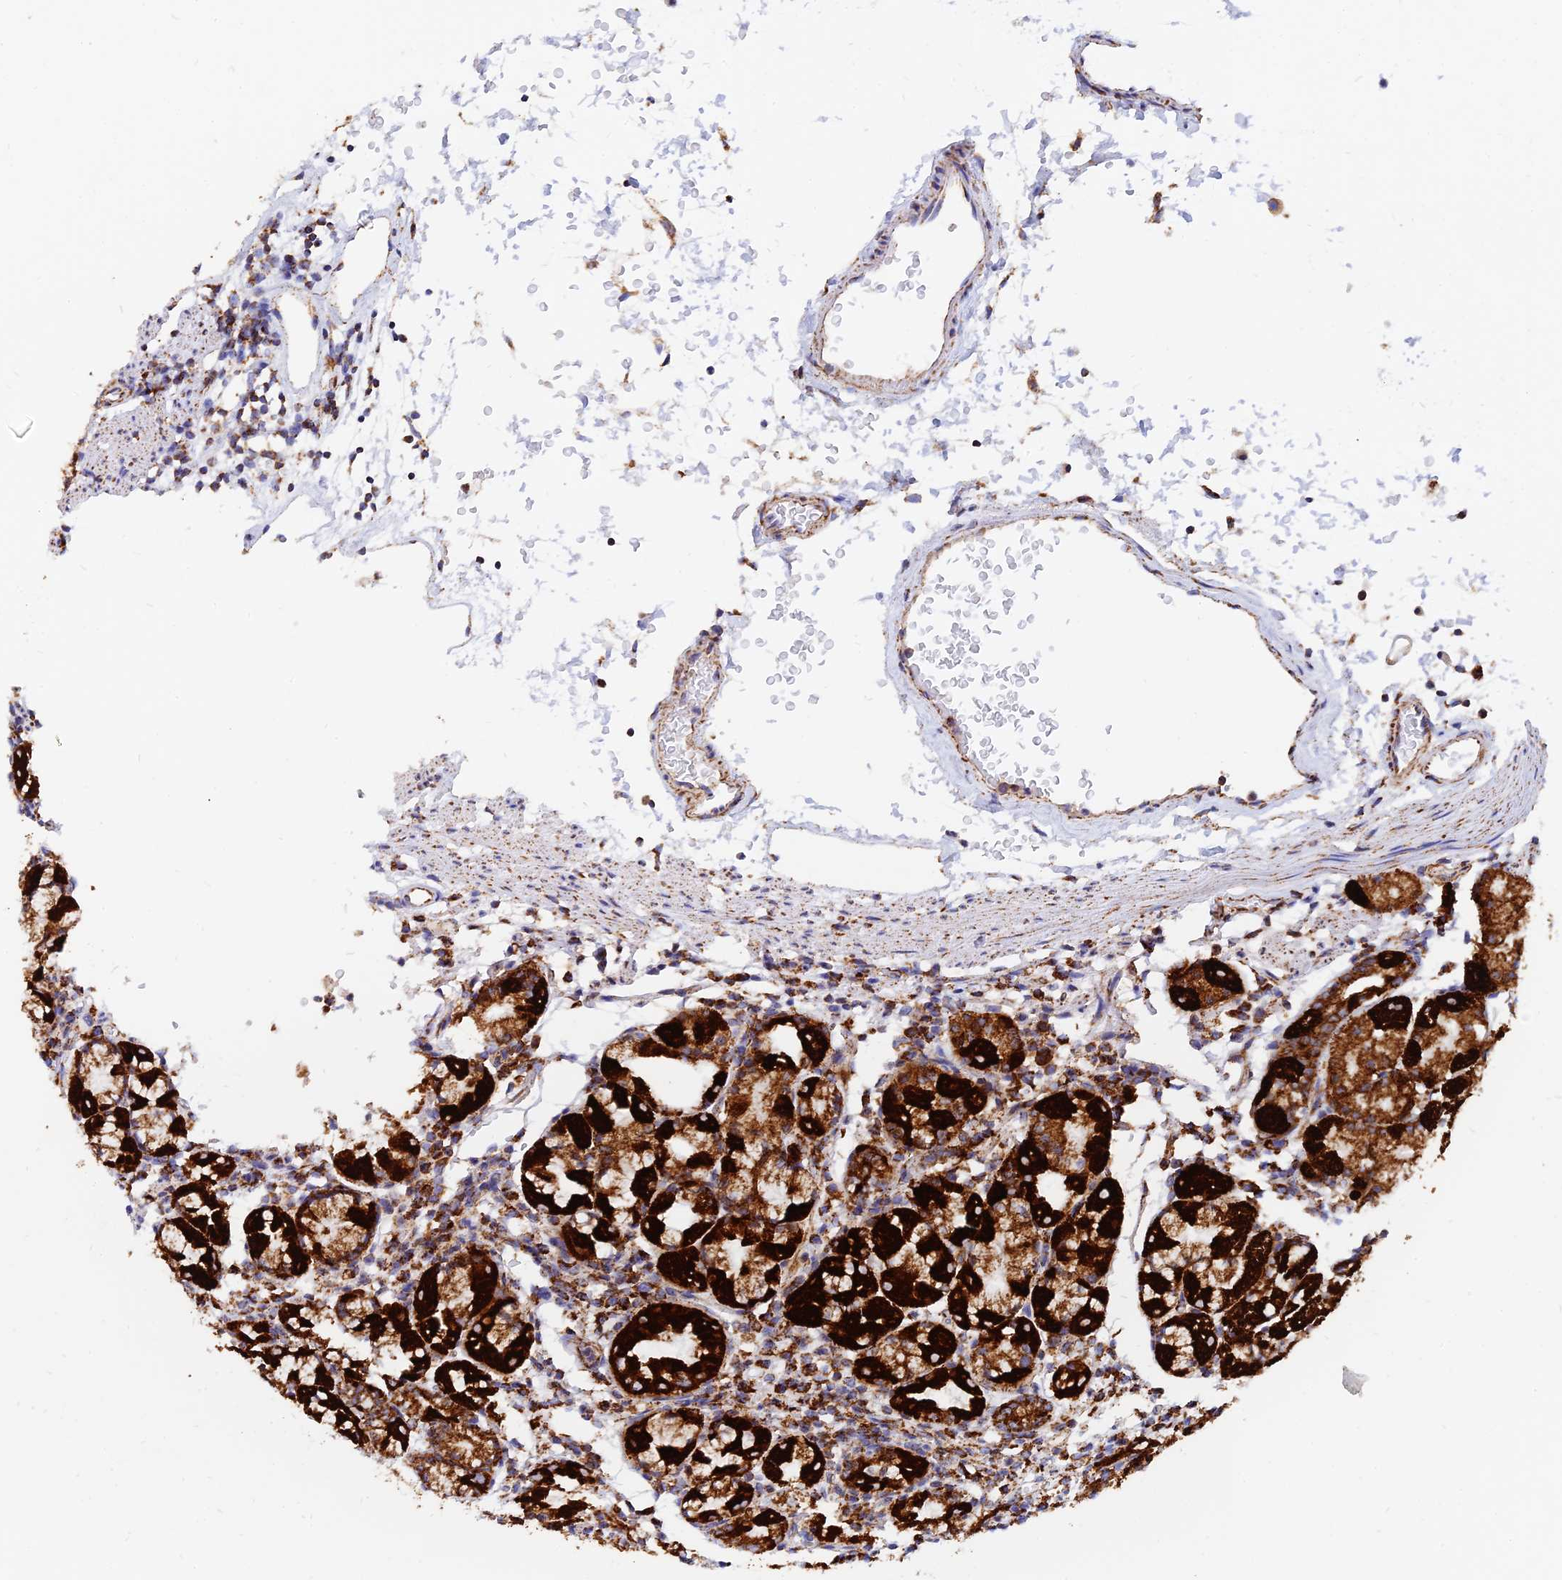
{"staining": {"intensity": "strong", "quantity": ">75%", "location": "cytoplasmic/membranous"}, "tissue": "stomach", "cell_type": "Glandular cells", "image_type": "normal", "snomed": [{"axis": "morphology", "description": "Normal tissue, NOS"}, {"axis": "topography", "description": "Stomach"}, {"axis": "topography", "description": "Stomach, lower"}], "caption": "This image exhibits IHC staining of benign stomach, with high strong cytoplasmic/membranous staining in approximately >75% of glandular cells.", "gene": "NDUFB6", "patient": {"sex": "female", "age": 75}}